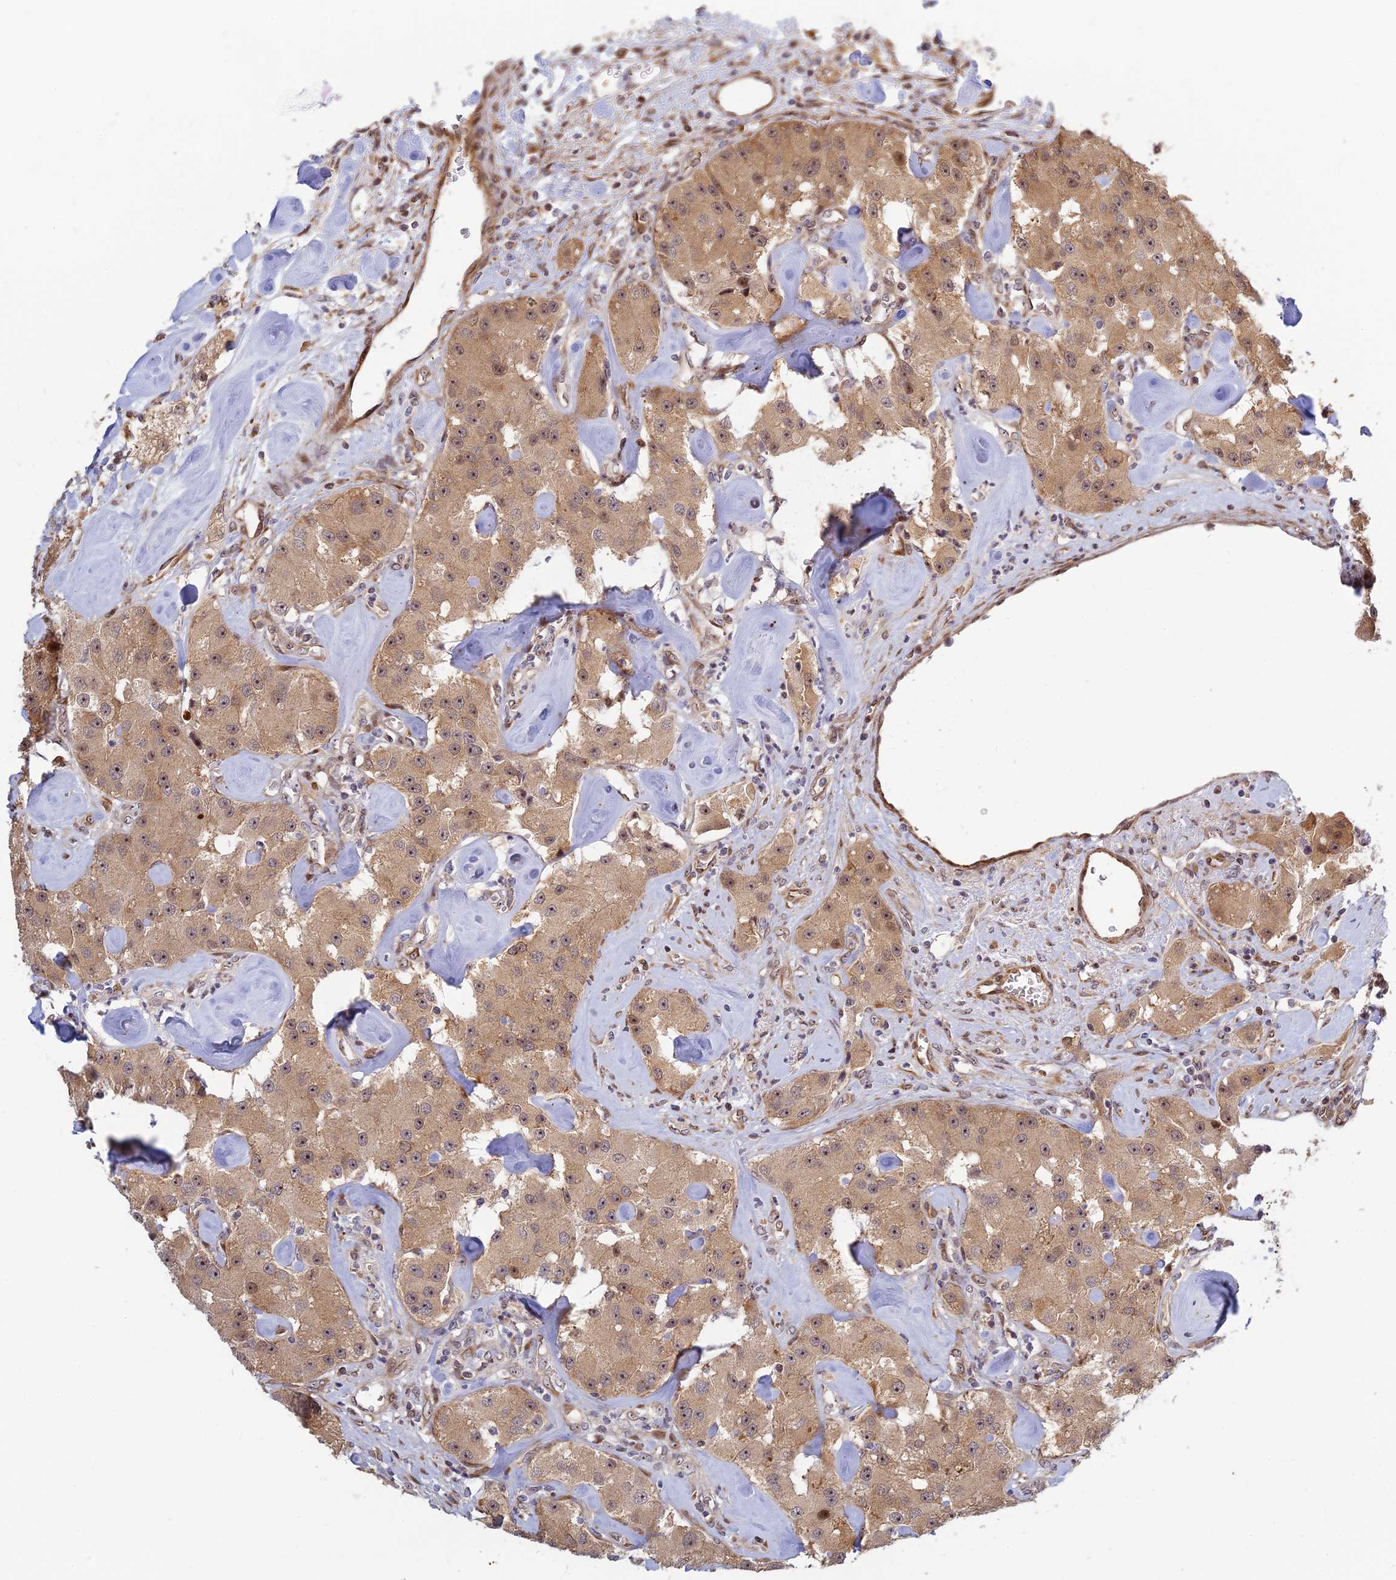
{"staining": {"intensity": "moderate", "quantity": ">75%", "location": "cytoplasmic/membranous"}, "tissue": "carcinoid", "cell_type": "Tumor cells", "image_type": "cancer", "snomed": [{"axis": "morphology", "description": "Carcinoid, malignant, NOS"}, {"axis": "topography", "description": "Pancreas"}], "caption": "This image displays immunohistochemistry staining of human carcinoid, with medium moderate cytoplasmic/membranous staining in approximately >75% of tumor cells.", "gene": "UFSP2", "patient": {"sex": "male", "age": 41}}